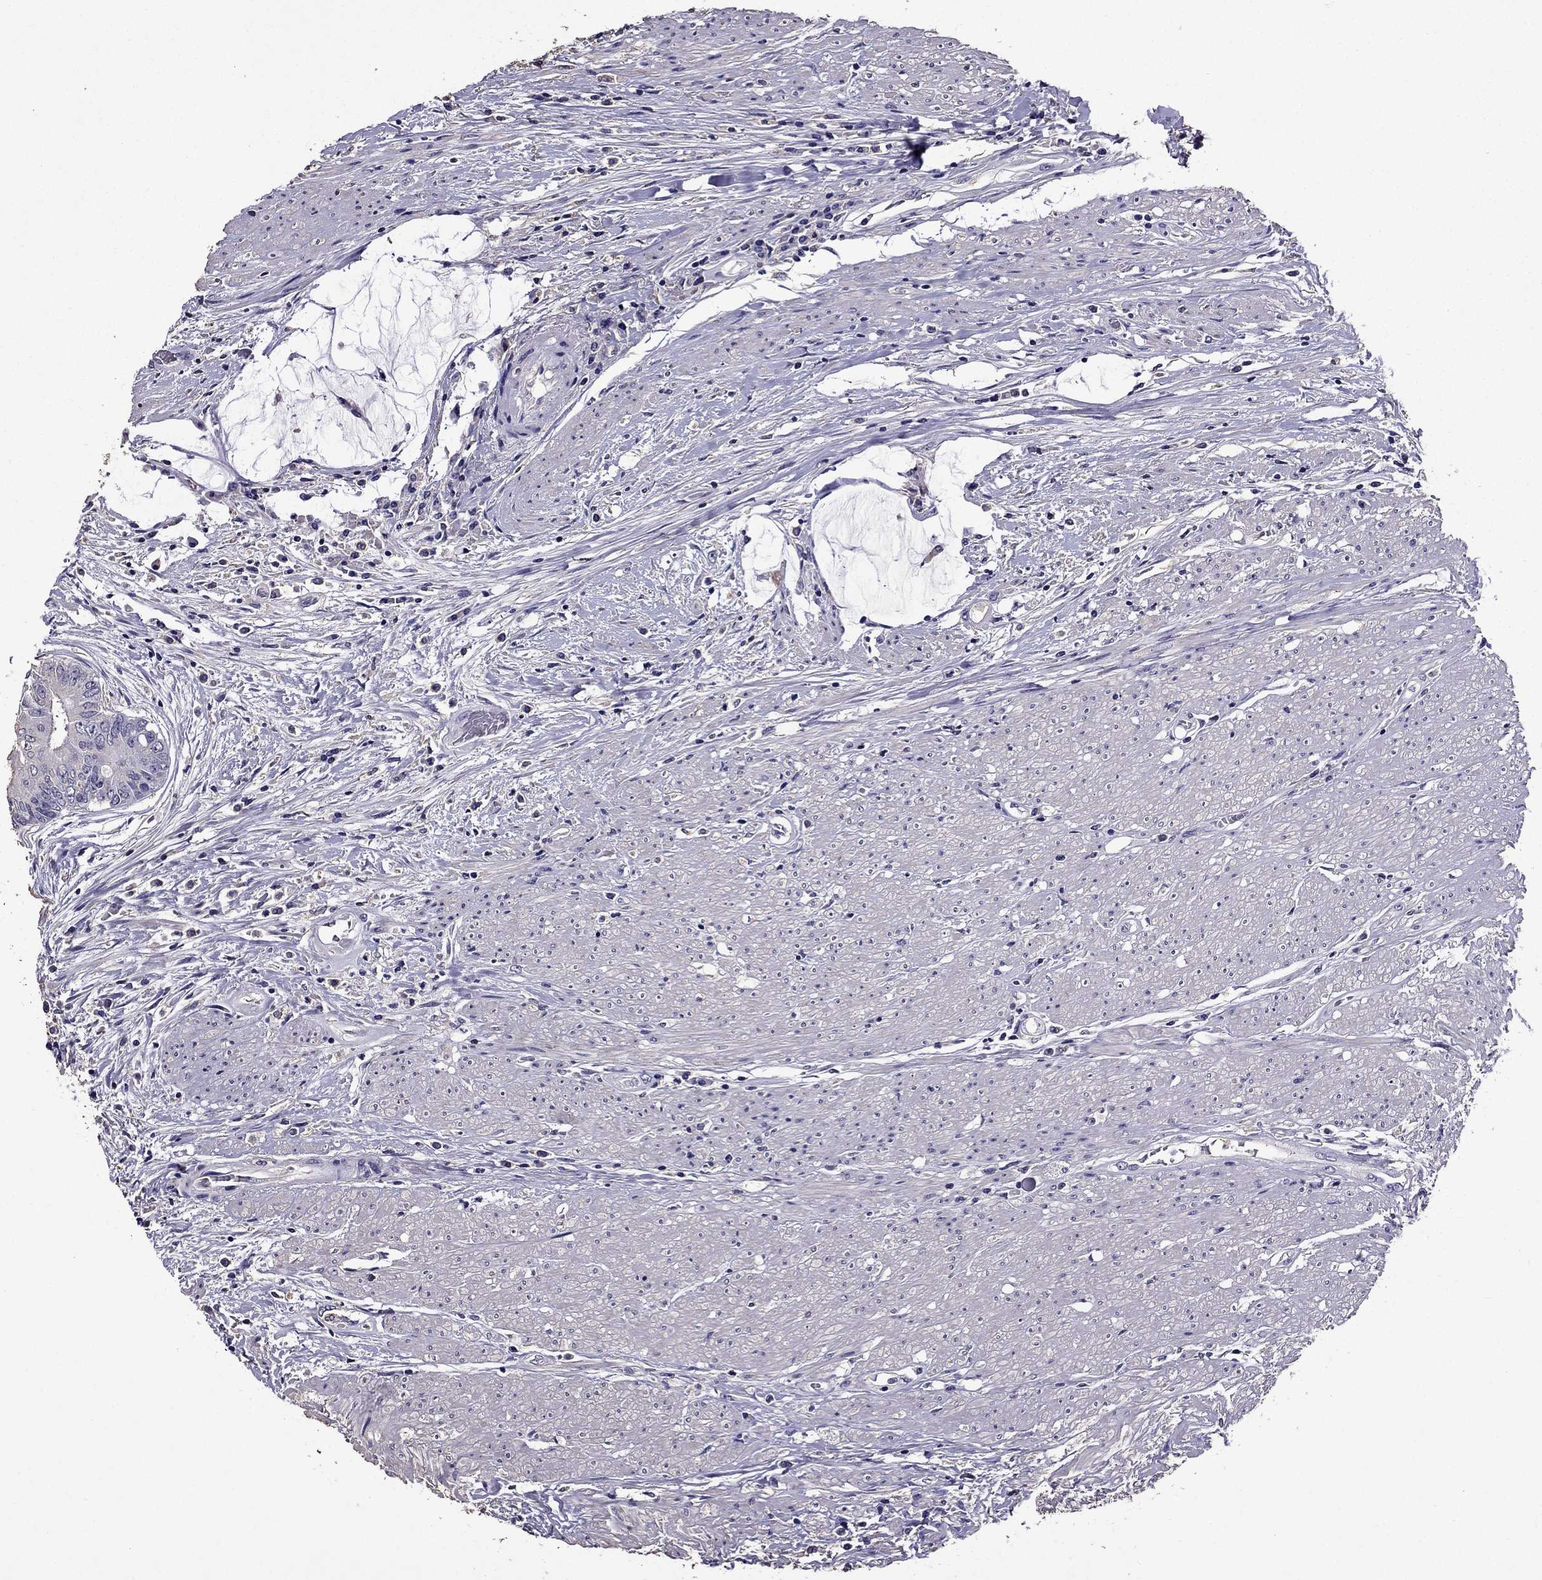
{"staining": {"intensity": "negative", "quantity": "none", "location": "none"}, "tissue": "colorectal cancer", "cell_type": "Tumor cells", "image_type": "cancer", "snomed": [{"axis": "morphology", "description": "Adenocarcinoma, NOS"}, {"axis": "topography", "description": "Rectum"}], "caption": "This is an immunohistochemistry image of human colorectal adenocarcinoma. There is no expression in tumor cells.", "gene": "NKX3-1", "patient": {"sex": "male", "age": 59}}